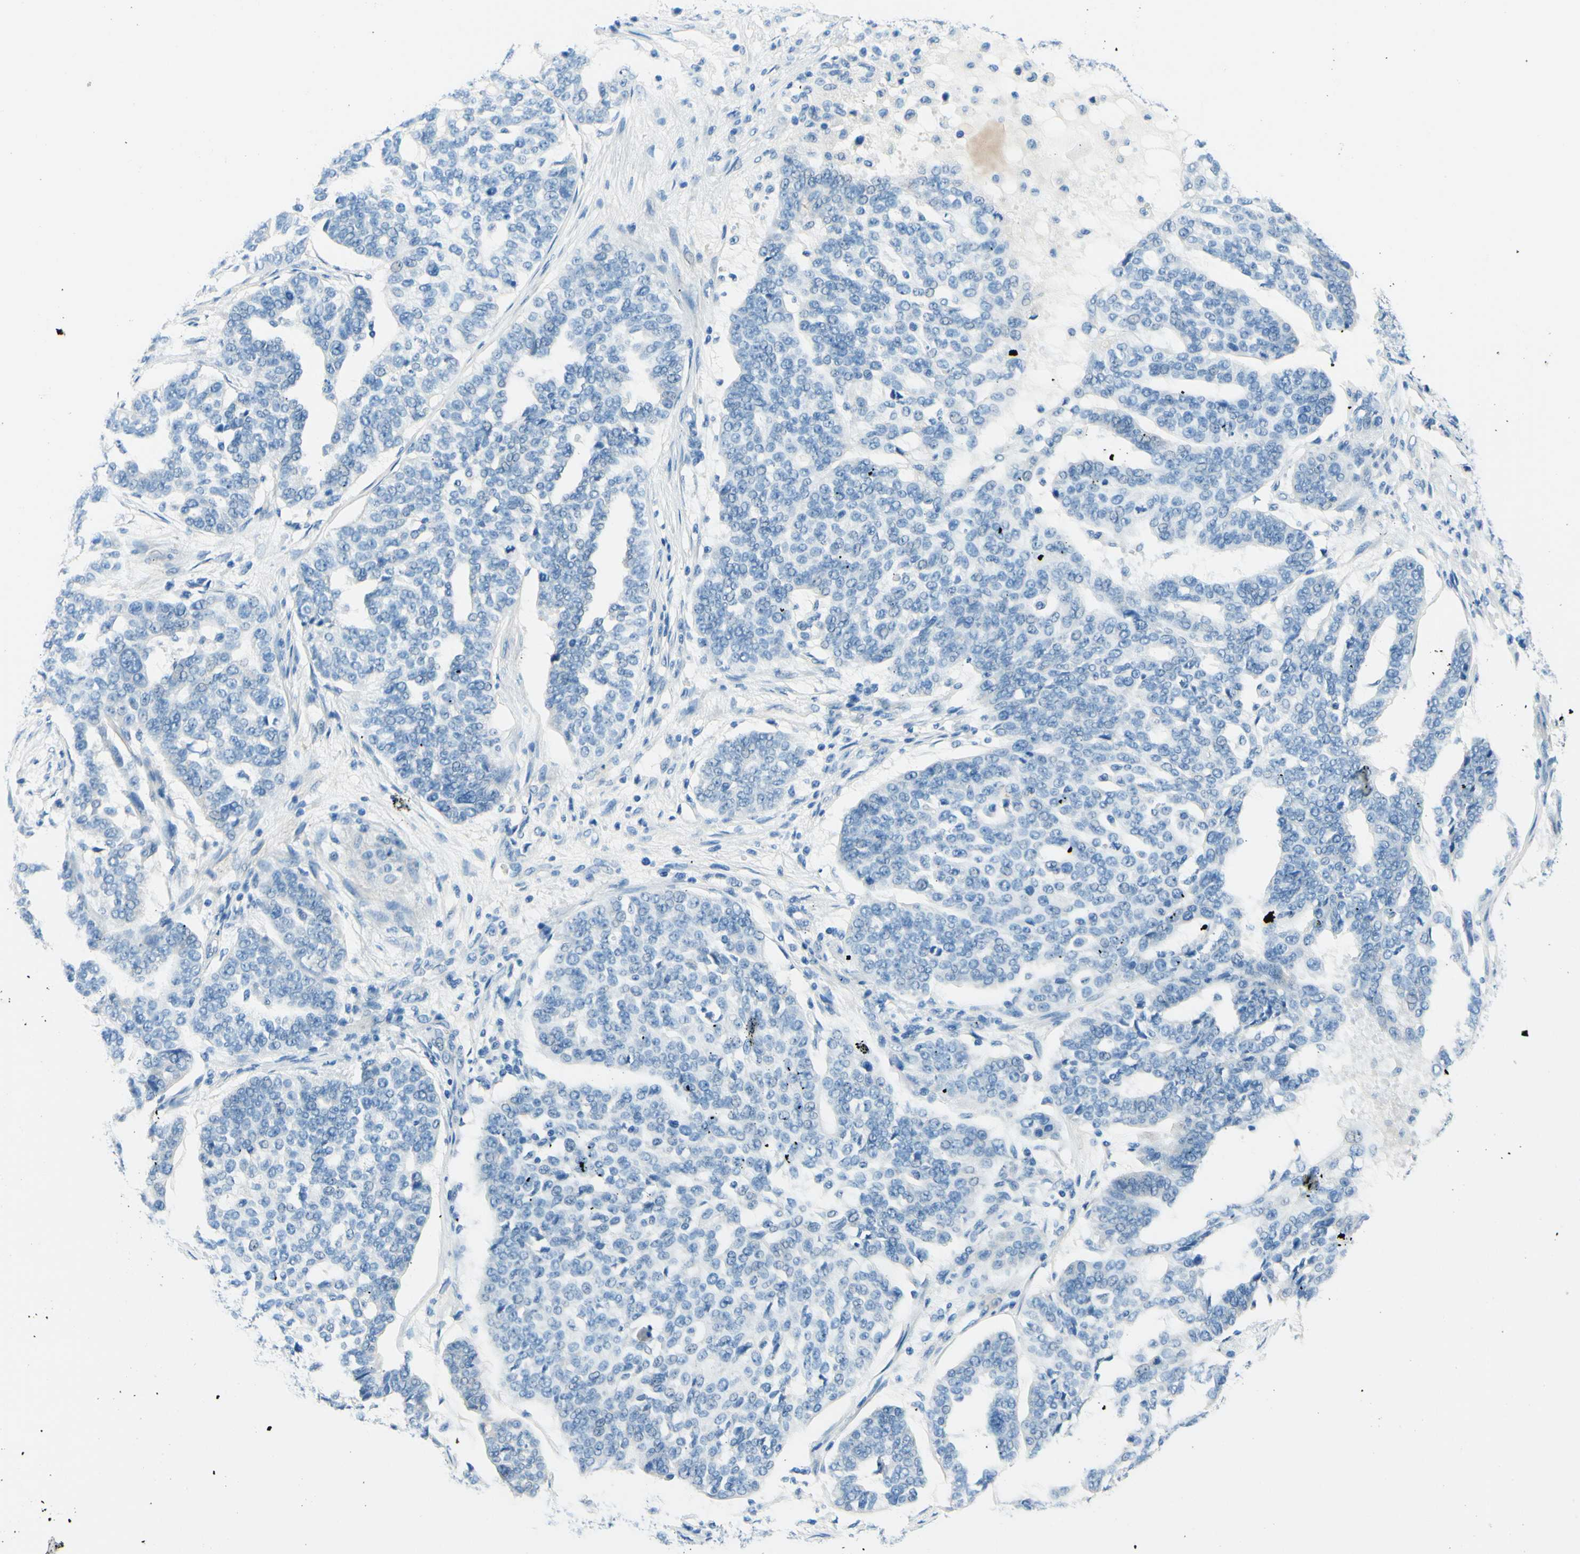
{"staining": {"intensity": "negative", "quantity": "none", "location": "none"}, "tissue": "ovarian cancer", "cell_type": "Tumor cells", "image_type": "cancer", "snomed": [{"axis": "morphology", "description": "Cystadenocarcinoma, serous, NOS"}, {"axis": "topography", "description": "Ovary"}], "caption": "DAB (3,3'-diaminobenzidine) immunohistochemical staining of ovarian serous cystadenocarcinoma demonstrates no significant positivity in tumor cells.", "gene": "PASD1", "patient": {"sex": "female", "age": 59}}